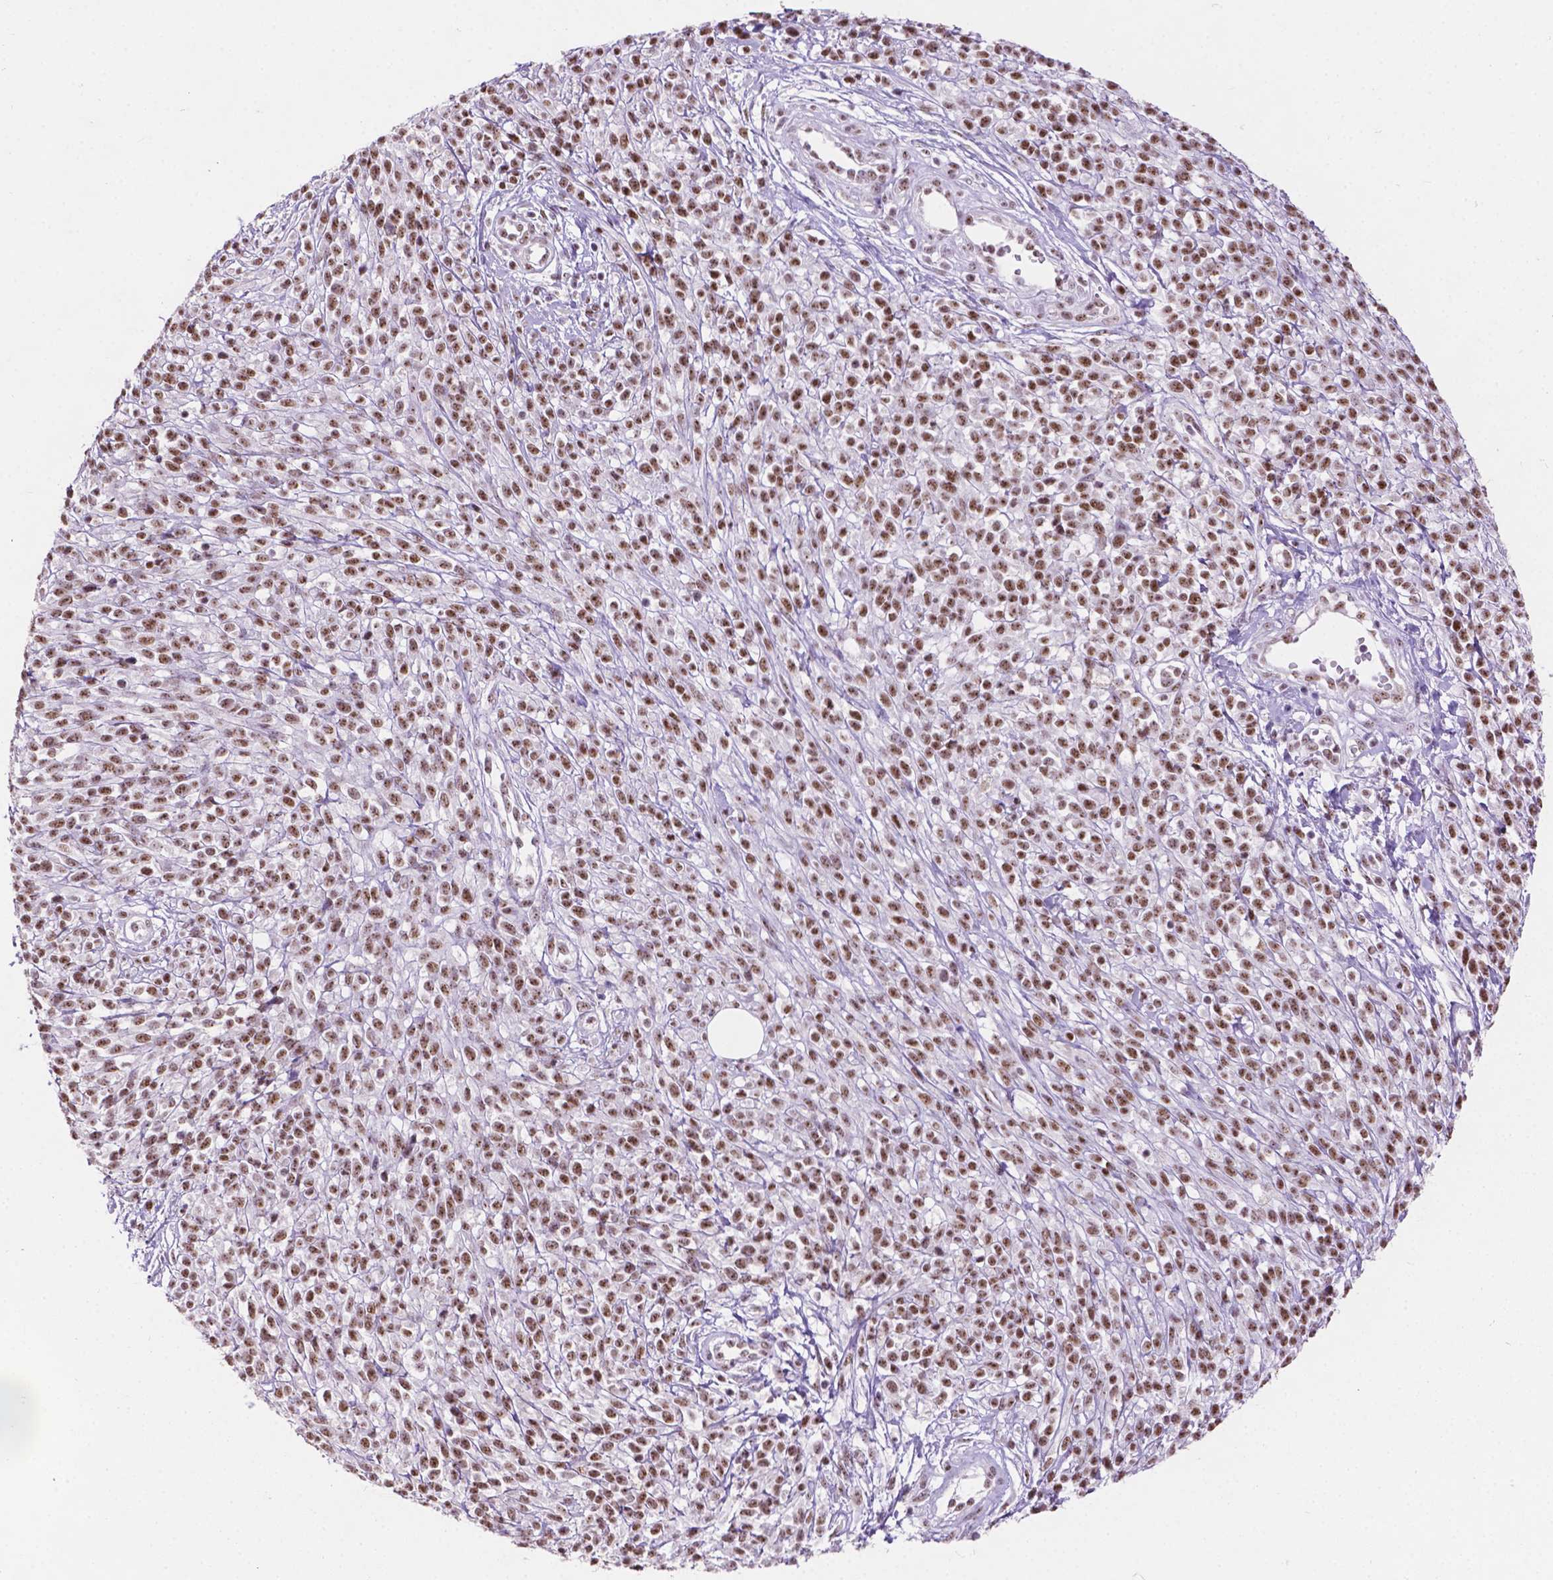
{"staining": {"intensity": "moderate", "quantity": ">75%", "location": "nuclear"}, "tissue": "melanoma", "cell_type": "Tumor cells", "image_type": "cancer", "snomed": [{"axis": "morphology", "description": "Malignant melanoma, NOS"}, {"axis": "topography", "description": "Skin"}, {"axis": "topography", "description": "Skin of trunk"}], "caption": "A brown stain highlights moderate nuclear staining of a protein in human malignant melanoma tumor cells.", "gene": "COIL", "patient": {"sex": "male", "age": 74}}